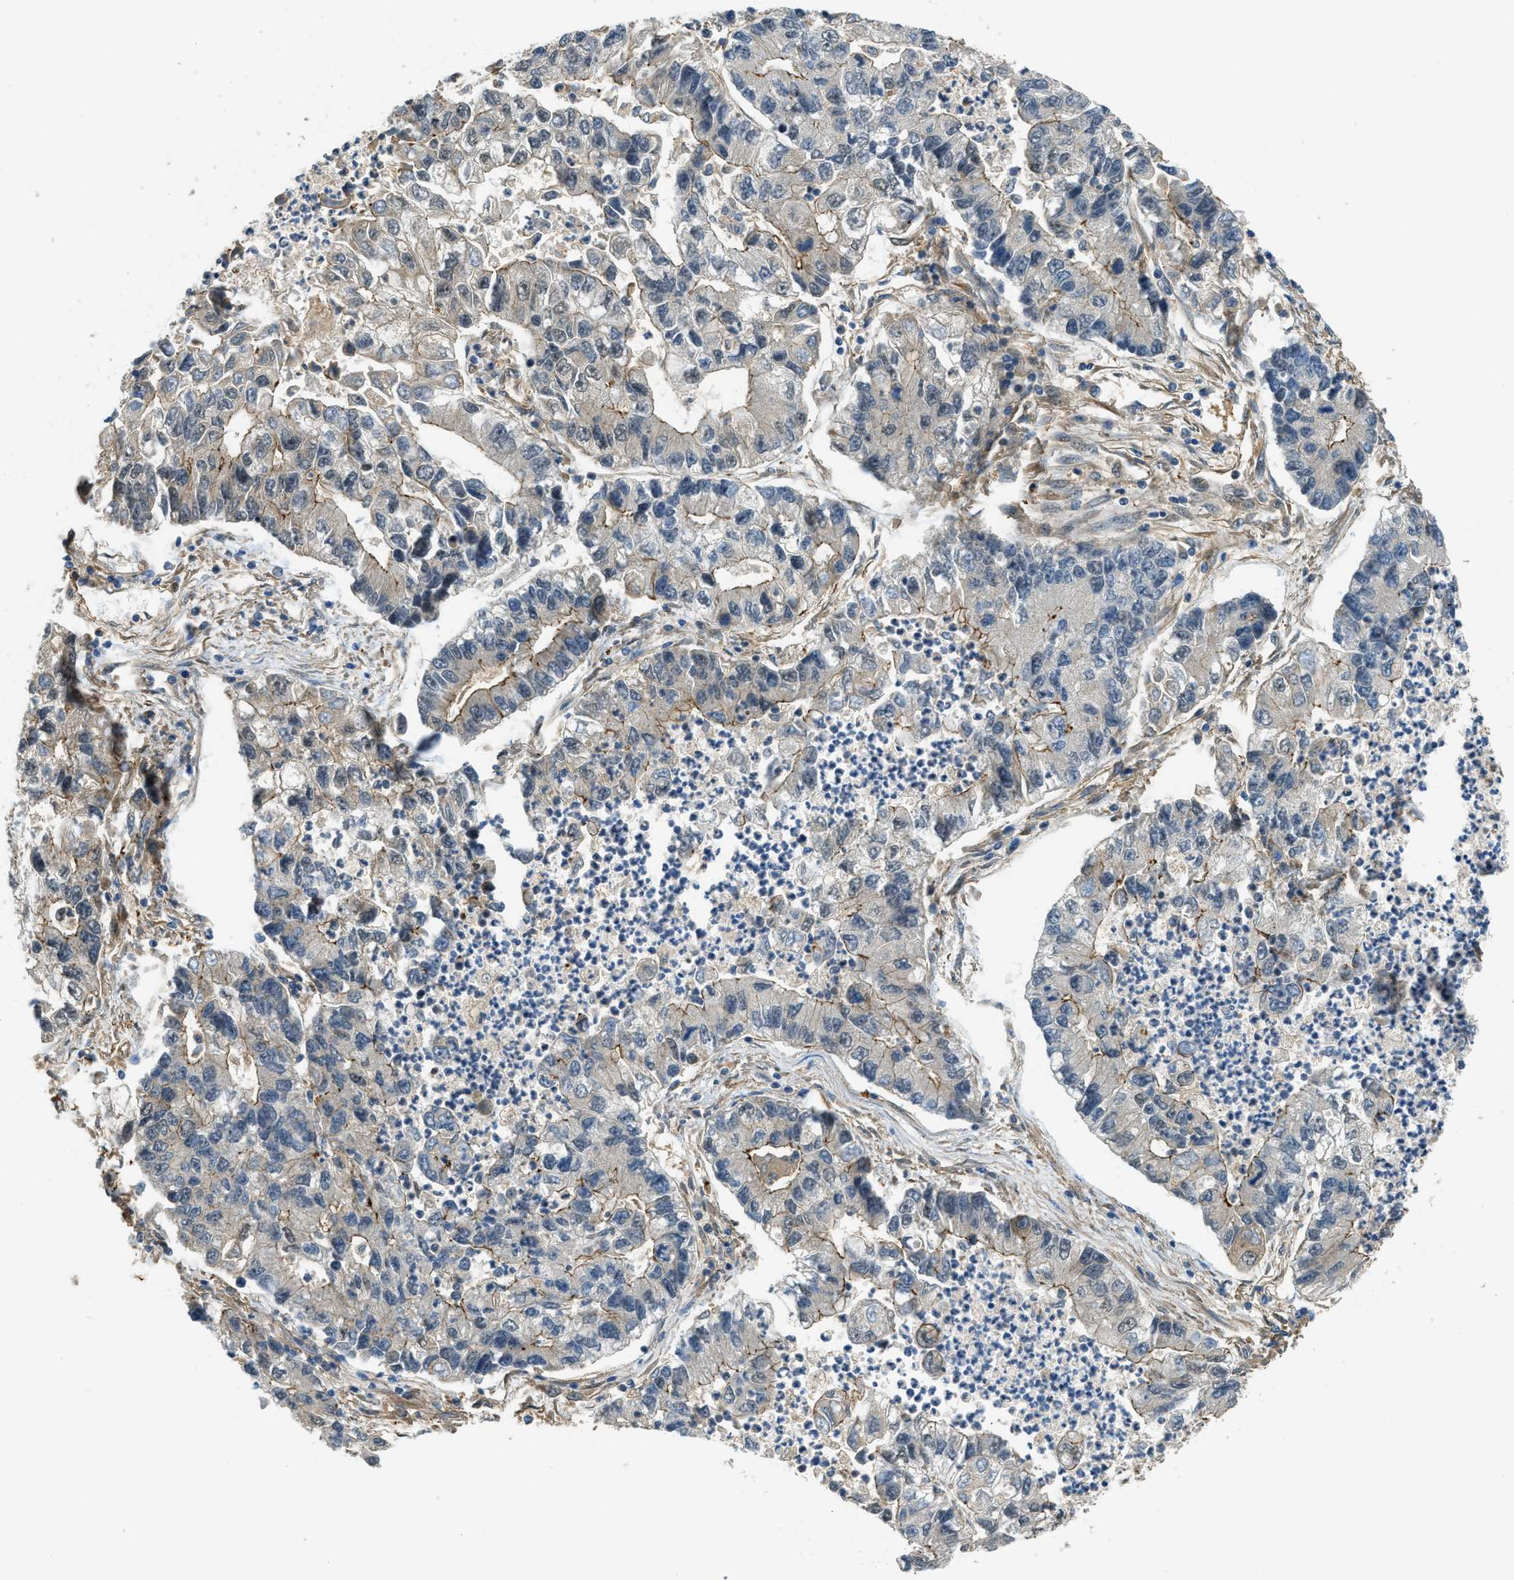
{"staining": {"intensity": "negative", "quantity": "none", "location": "none"}, "tissue": "lung cancer", "cell_type": "Tumor cells", "image_type": "cancer", "snomed": [{"axis": "morphology", "description": "Adenocarcinoma, NOS"}, {"axis": "topography", "description": "Lung"}], "caption": "The image exhibits no significant staining in tumor cells of lung cancer.", "gene": "CGN", "patient": {"sex": "female", "age": 51}}